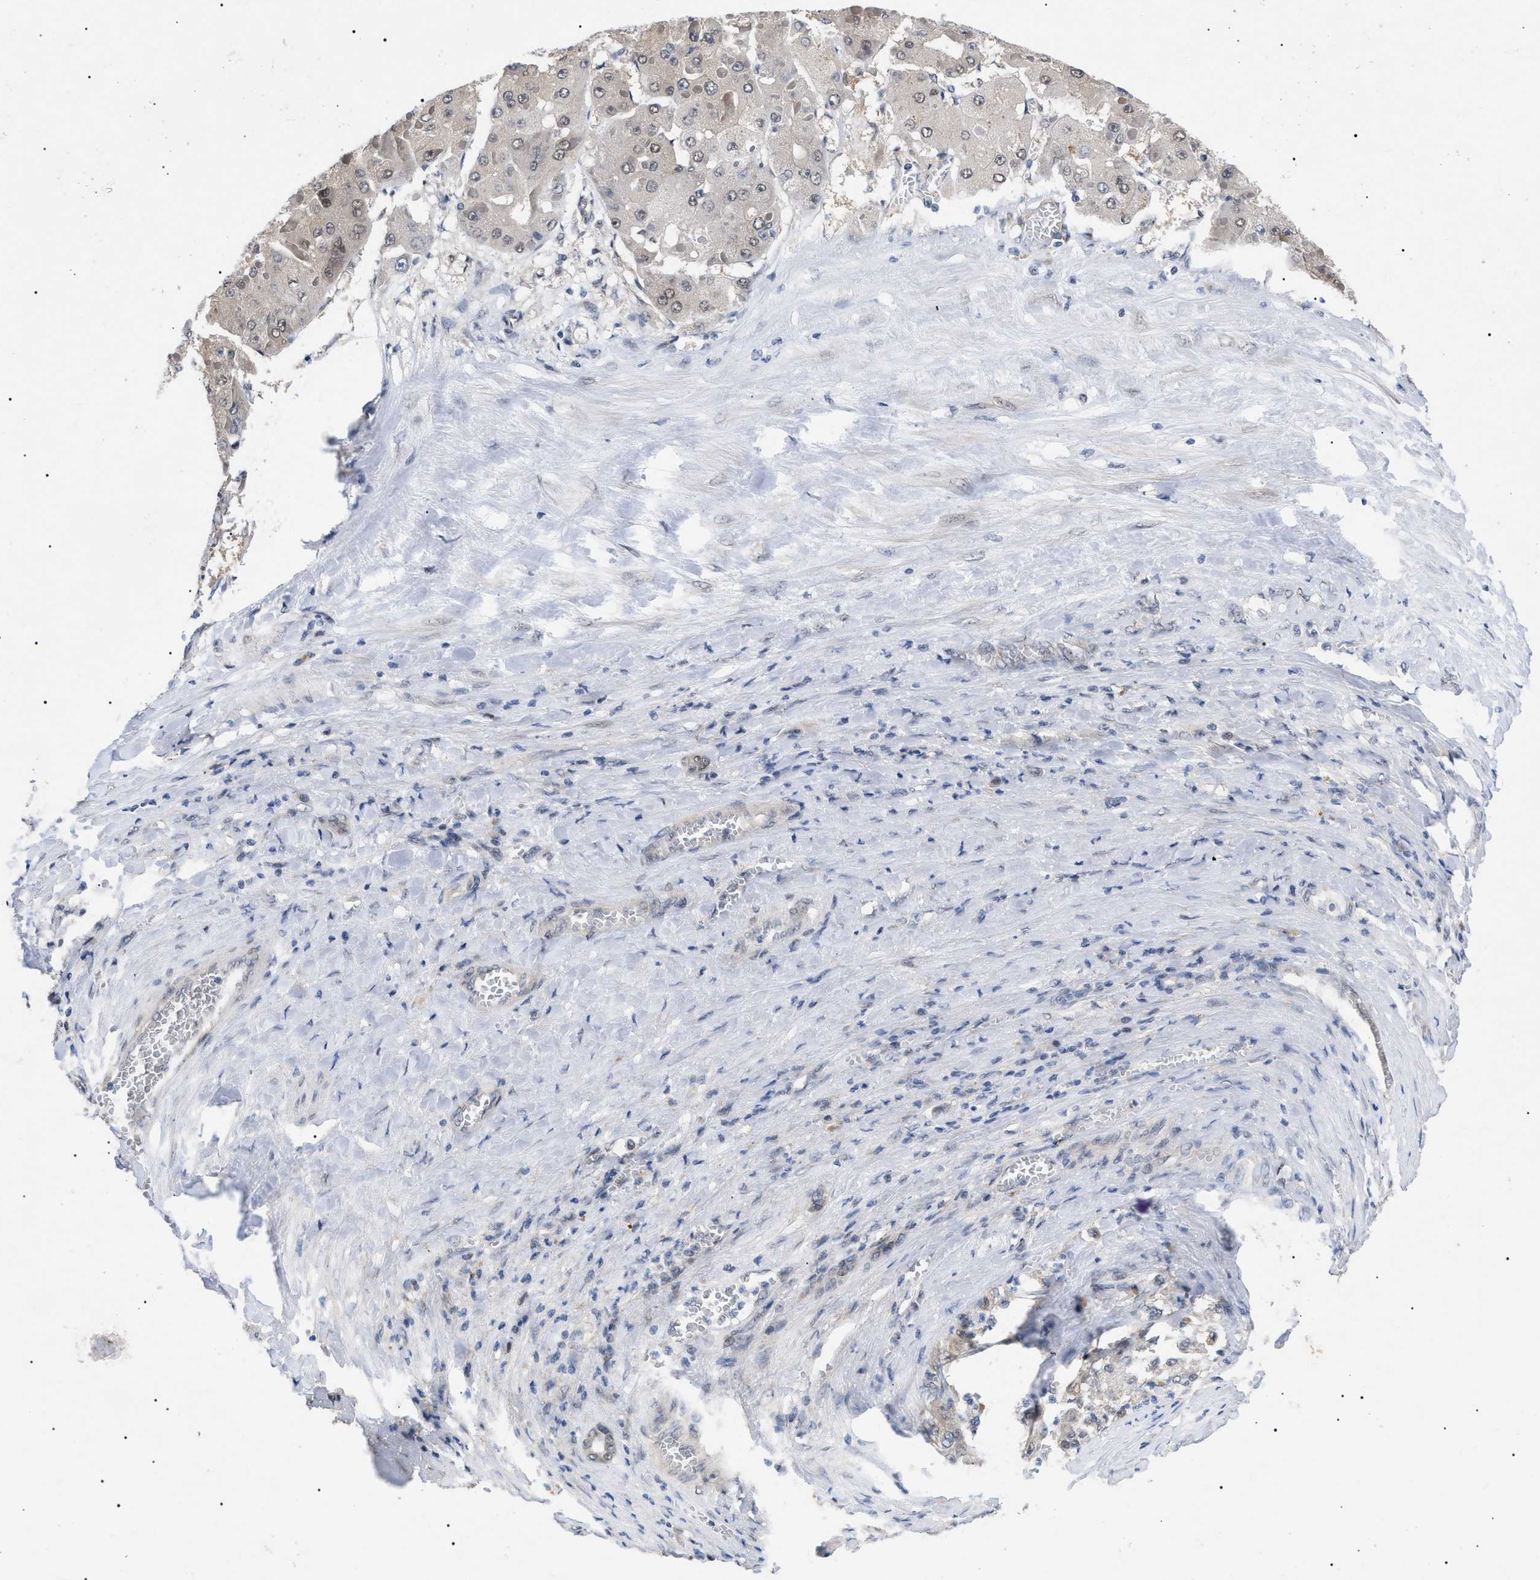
{"staining": {"intensity": "weak", "quantity": ">75%", "location": "cytoplasmic/membranous,nuclear"}, "tissue": "liver cancer", "cell_type": "Tumor cells", "image_type": "cancer", "snomed": [{"axis": "morphology", "description": "Carcinoma, Hepatocellular, NOS"}, {"axis": "topography", "description": "Liver"}], "caption": "Weak cytoplasmic/membranous and nuclear protein positivity is appreciated in about >75% of tumor cells in hepatocellular carcinoma (liver).", "gene": "GARRE1", "patient": {"sex": "female", "age": 73}}